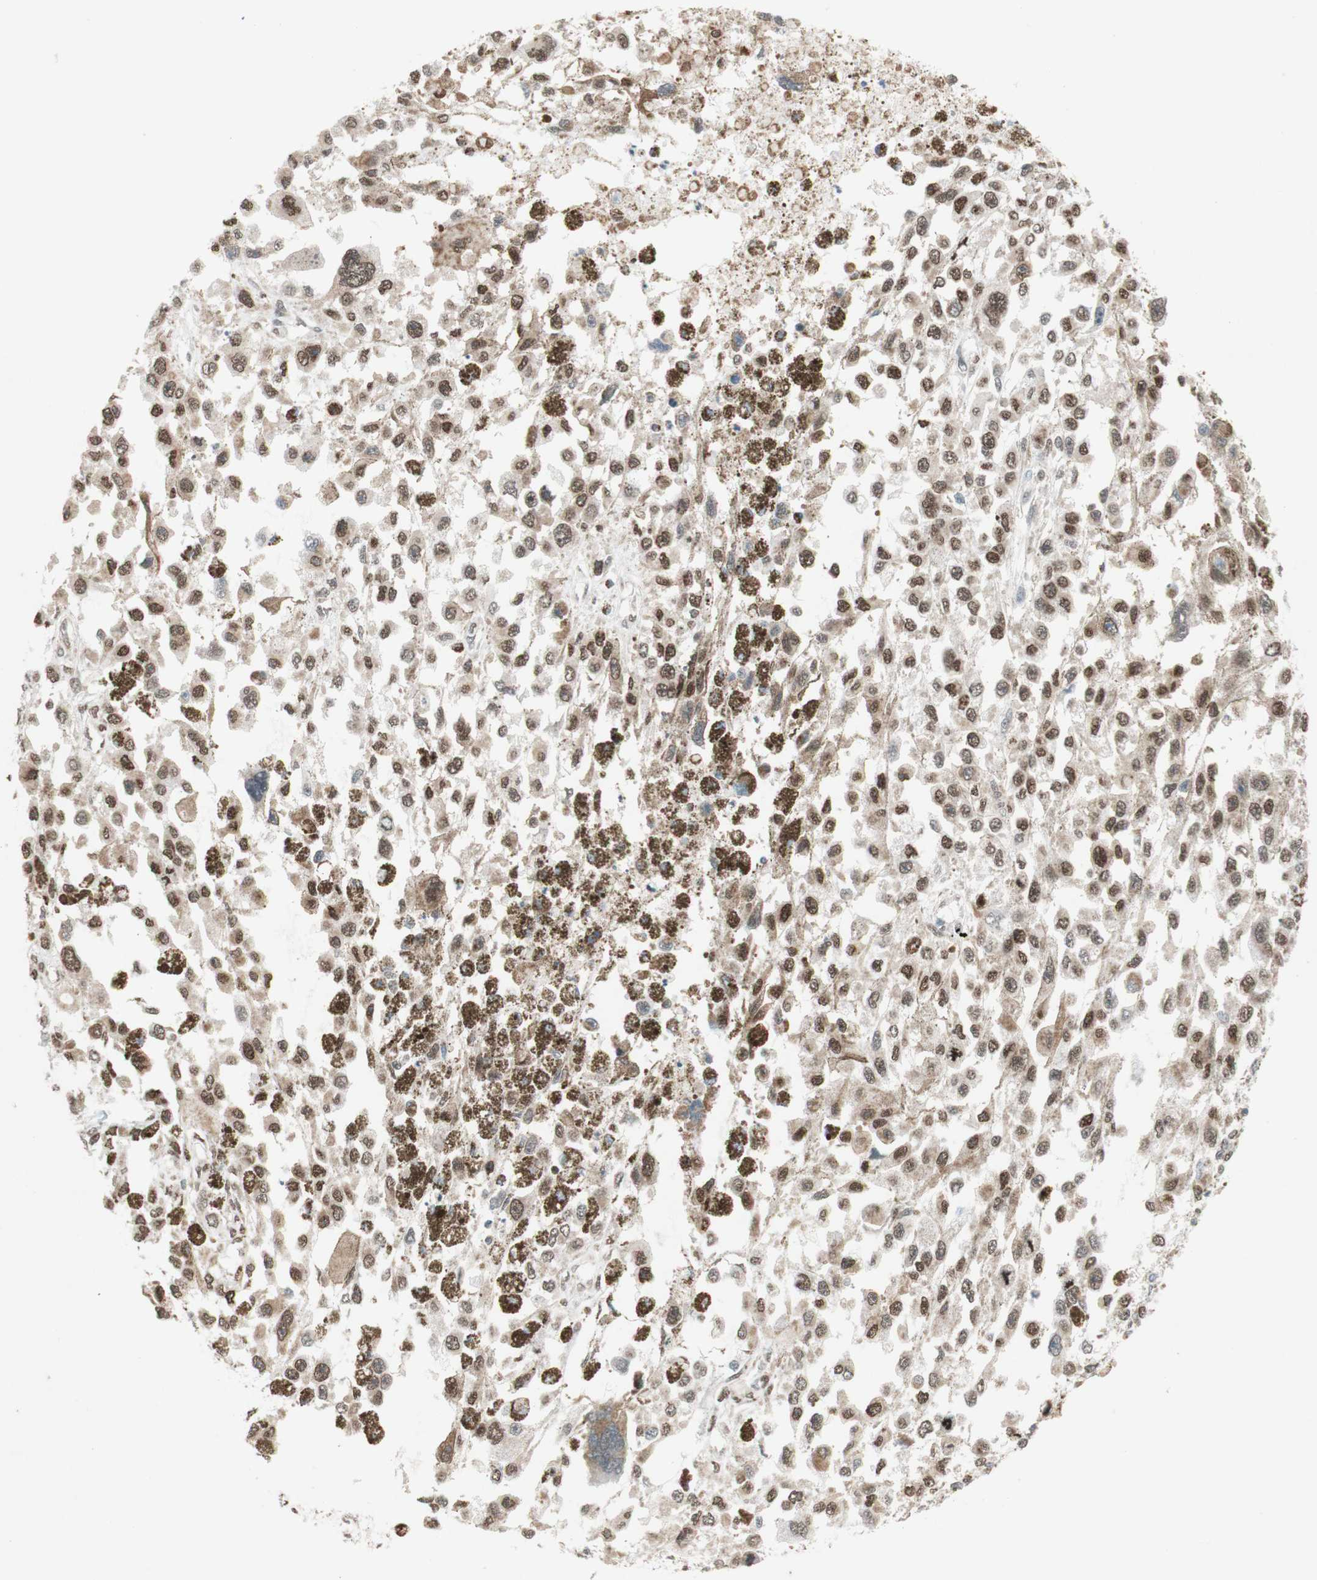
{"staining": {"intensity": "strong", "quantity": "25%-75%", "location": "nuclear"}, "tissue": "melanoma", "cell_type": "Tumor cells", "image_type": "cancer", "snomed": [{"axis": "morphology", "description": "Malignant melanoma, Metastatic site"}, {"axis": "topography", "description": "Lymph node"}], "caption": "This photomicrograph reveals immunohistochemistry (IHC) staining of malignant melanoma (metastatic site), with high strong nuclear positivity in approximately 25%-75% of tumor cells.", "gene": "DNMT3A", "patient": {"sex": "male", "age": 59}}